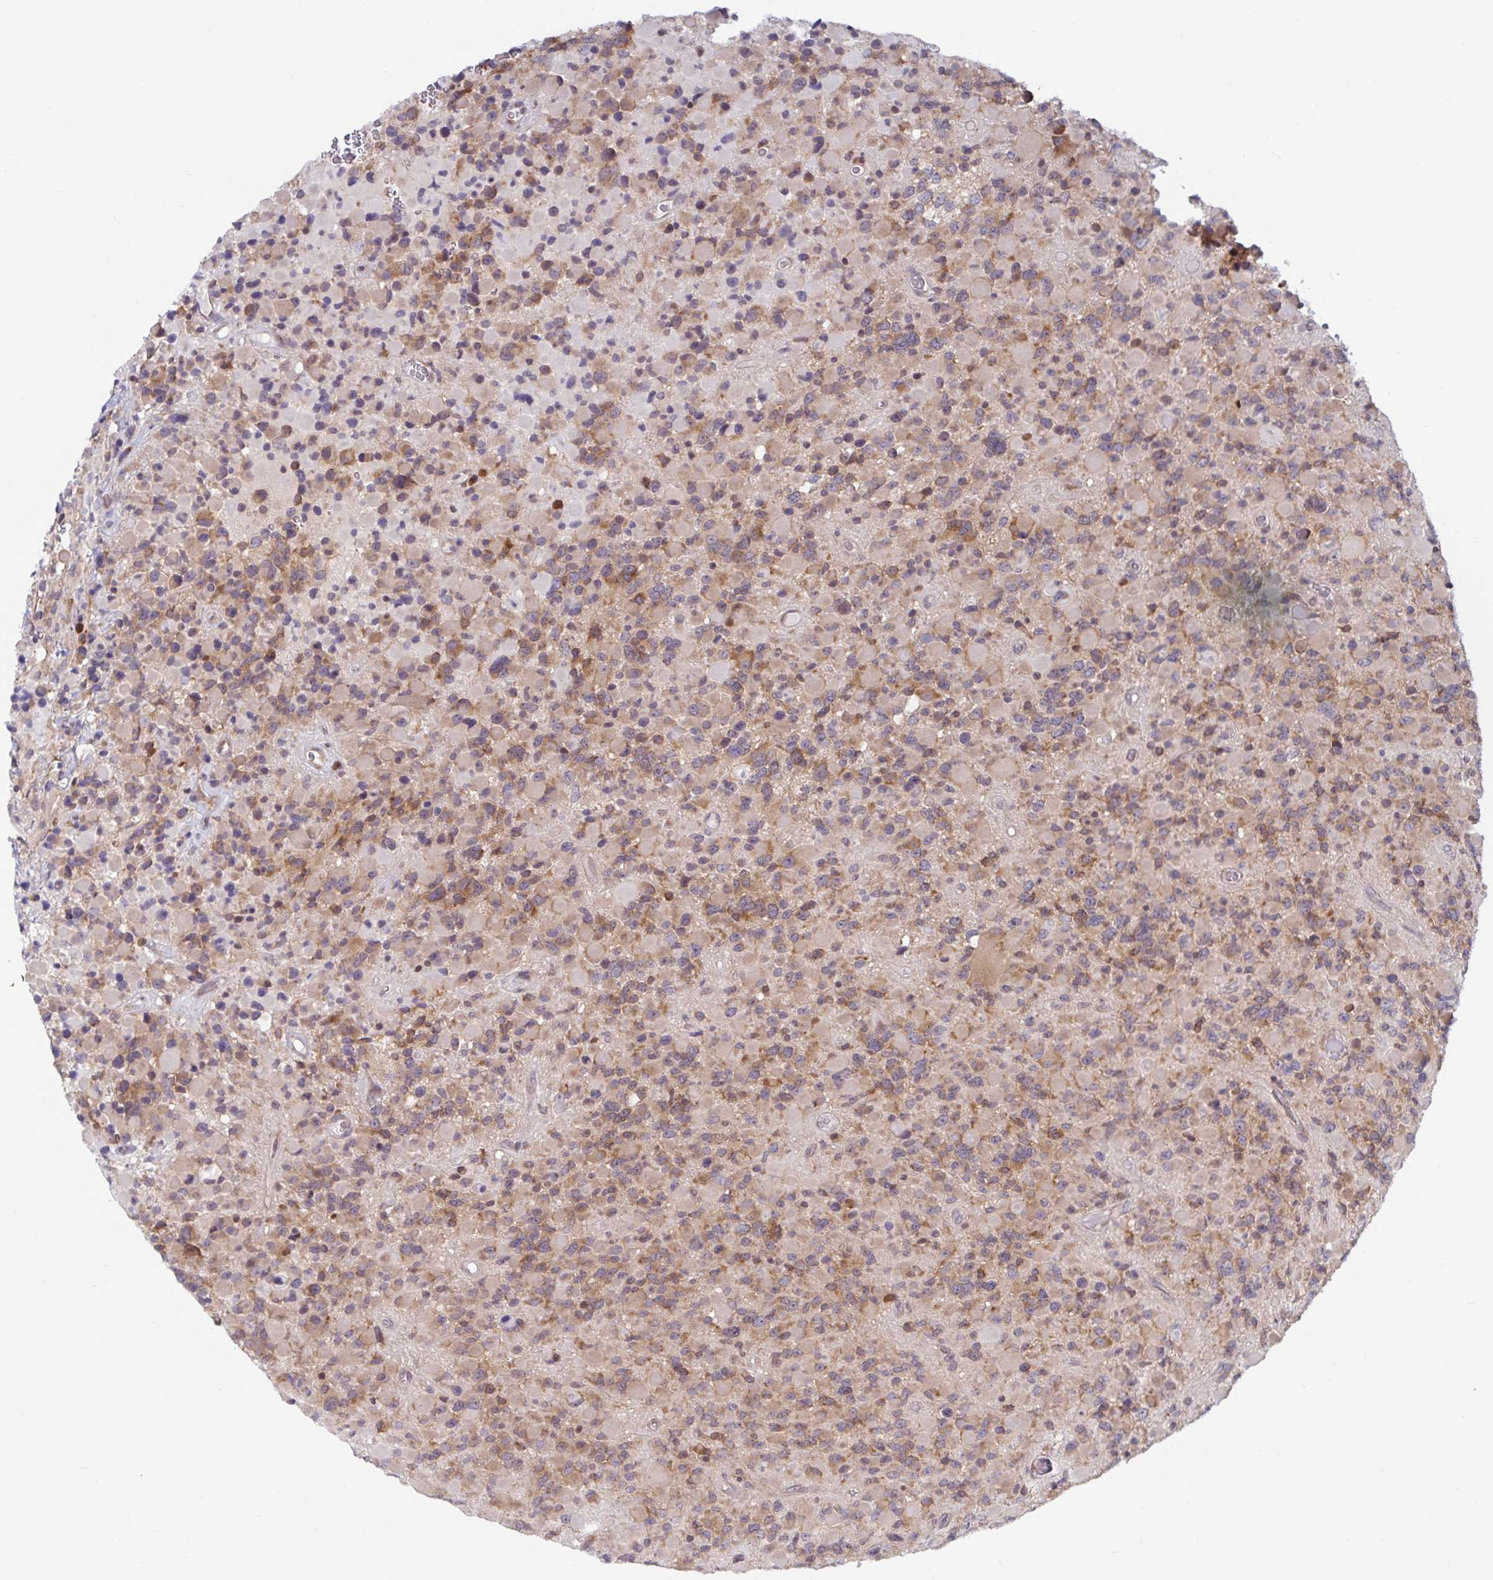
{"staining": {"intensity": "moderate", "quantity": ">75%", "location": "cytoplasmic/membranous"}, "tissue": "glioma", "cell_type": "Tumor cells", "image_type": "cancer", "snomed": [{"axis": "morphology", "description": "Glioma, malignant, High grade"}, {"axis": "topography", "description": "Brain"}], "caption": "Glioma stained with a brown dye demonstrates moderate cytoplasmic/membranous positive expression in about >75% of tumor cells.", "gene": "LARP1", "patient": {"sex": "female", "age": 40}}